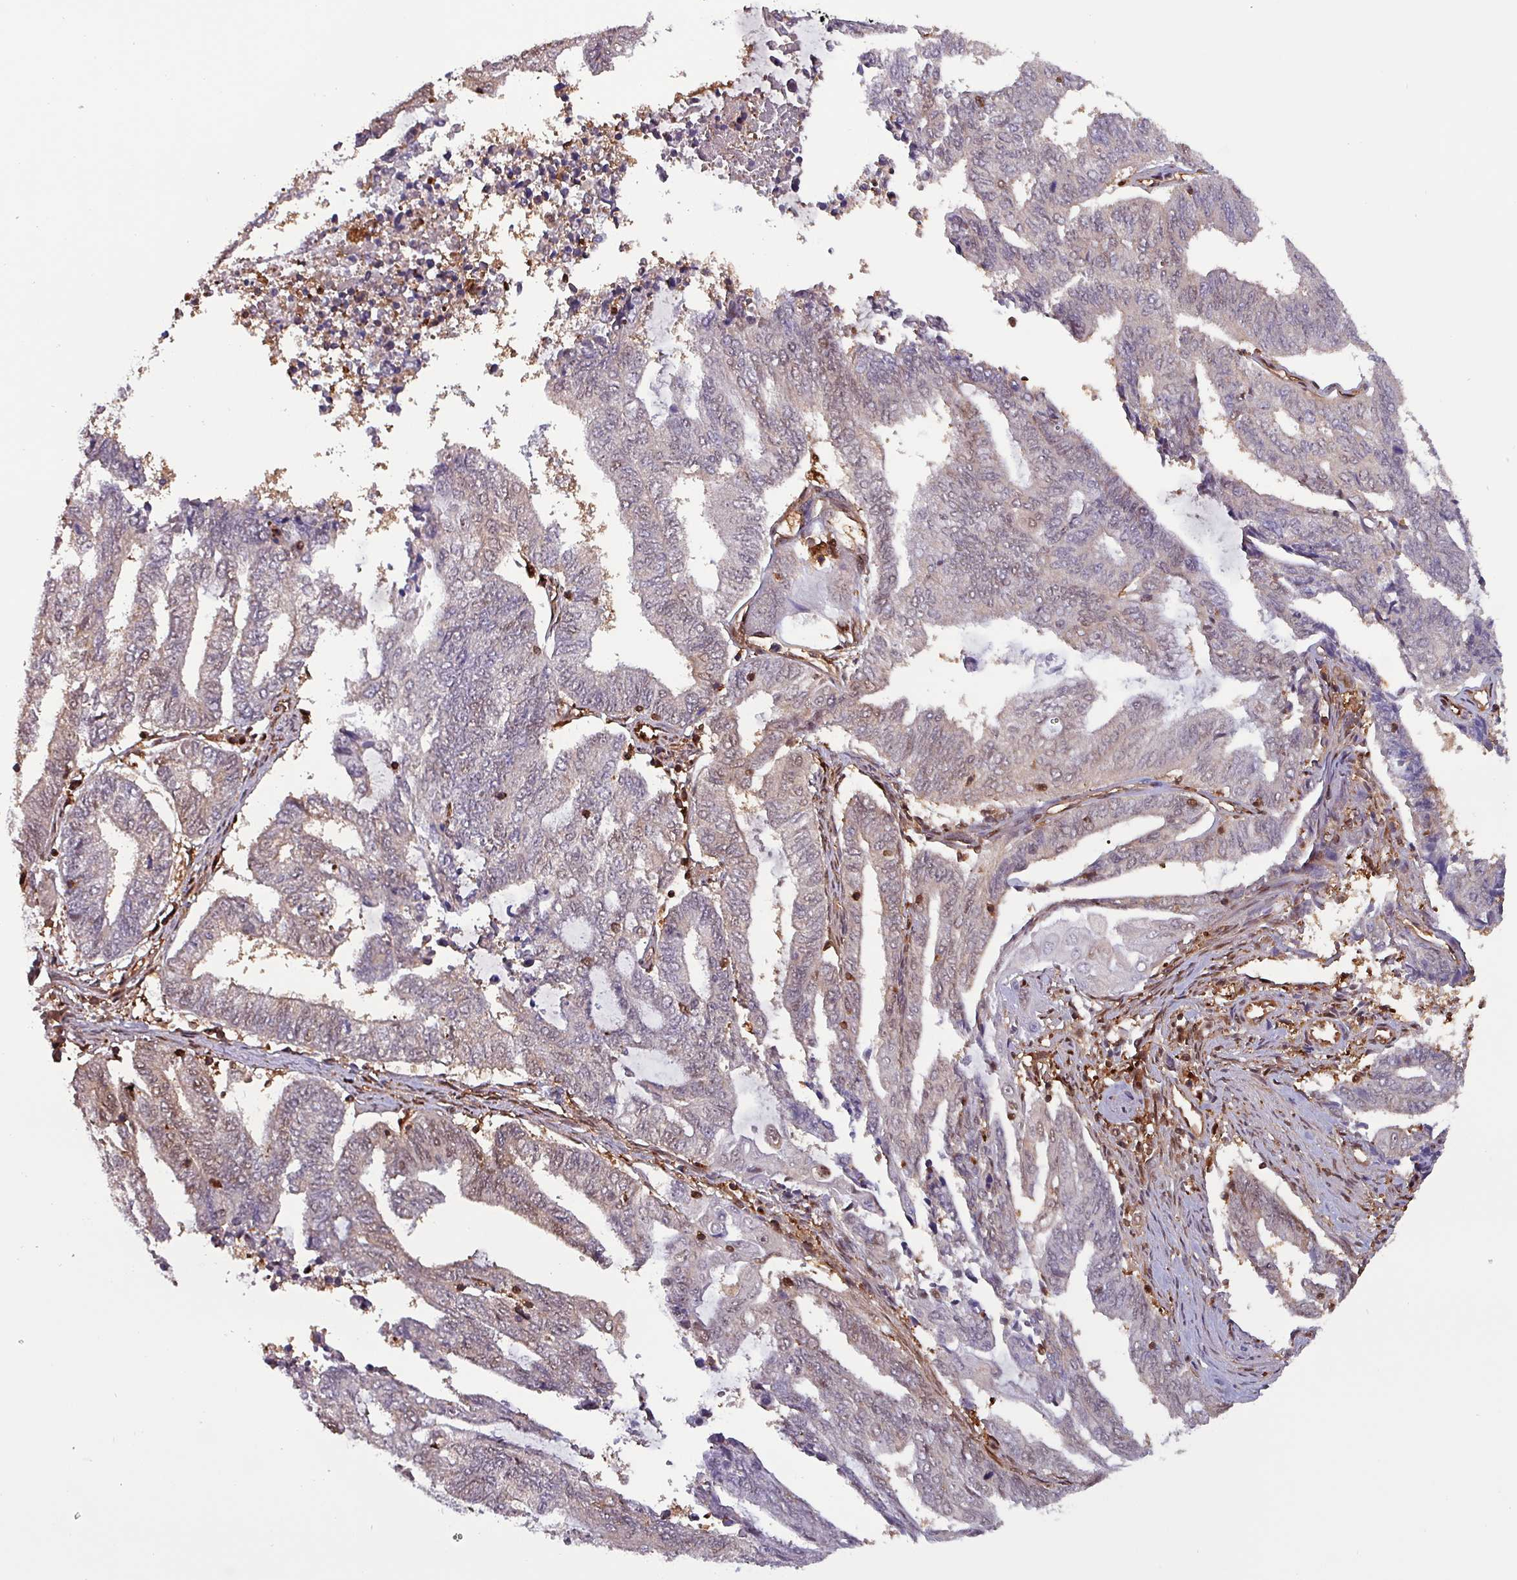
{"staining": {"intensity": "weak", "quantity": "<25%", "location": "nuclear"}, "tissue": "endometrial cancer", "cell_type": "Tumor cells", "image_type": "cancer", "snomed": [{"axis": "morphology", "description": "Adenocarcinoma, NOS"}, {"axis": "topography", "description": "Uterus"}, {"axis": "topography", "description": "Endometrium"}], "caption": "Endometrial cancer was stained to show a protein in brown. There is no significant positivity in tumor cells.", "gene": "PSMB8", "patient": {"sex": "female", "age": 70}}